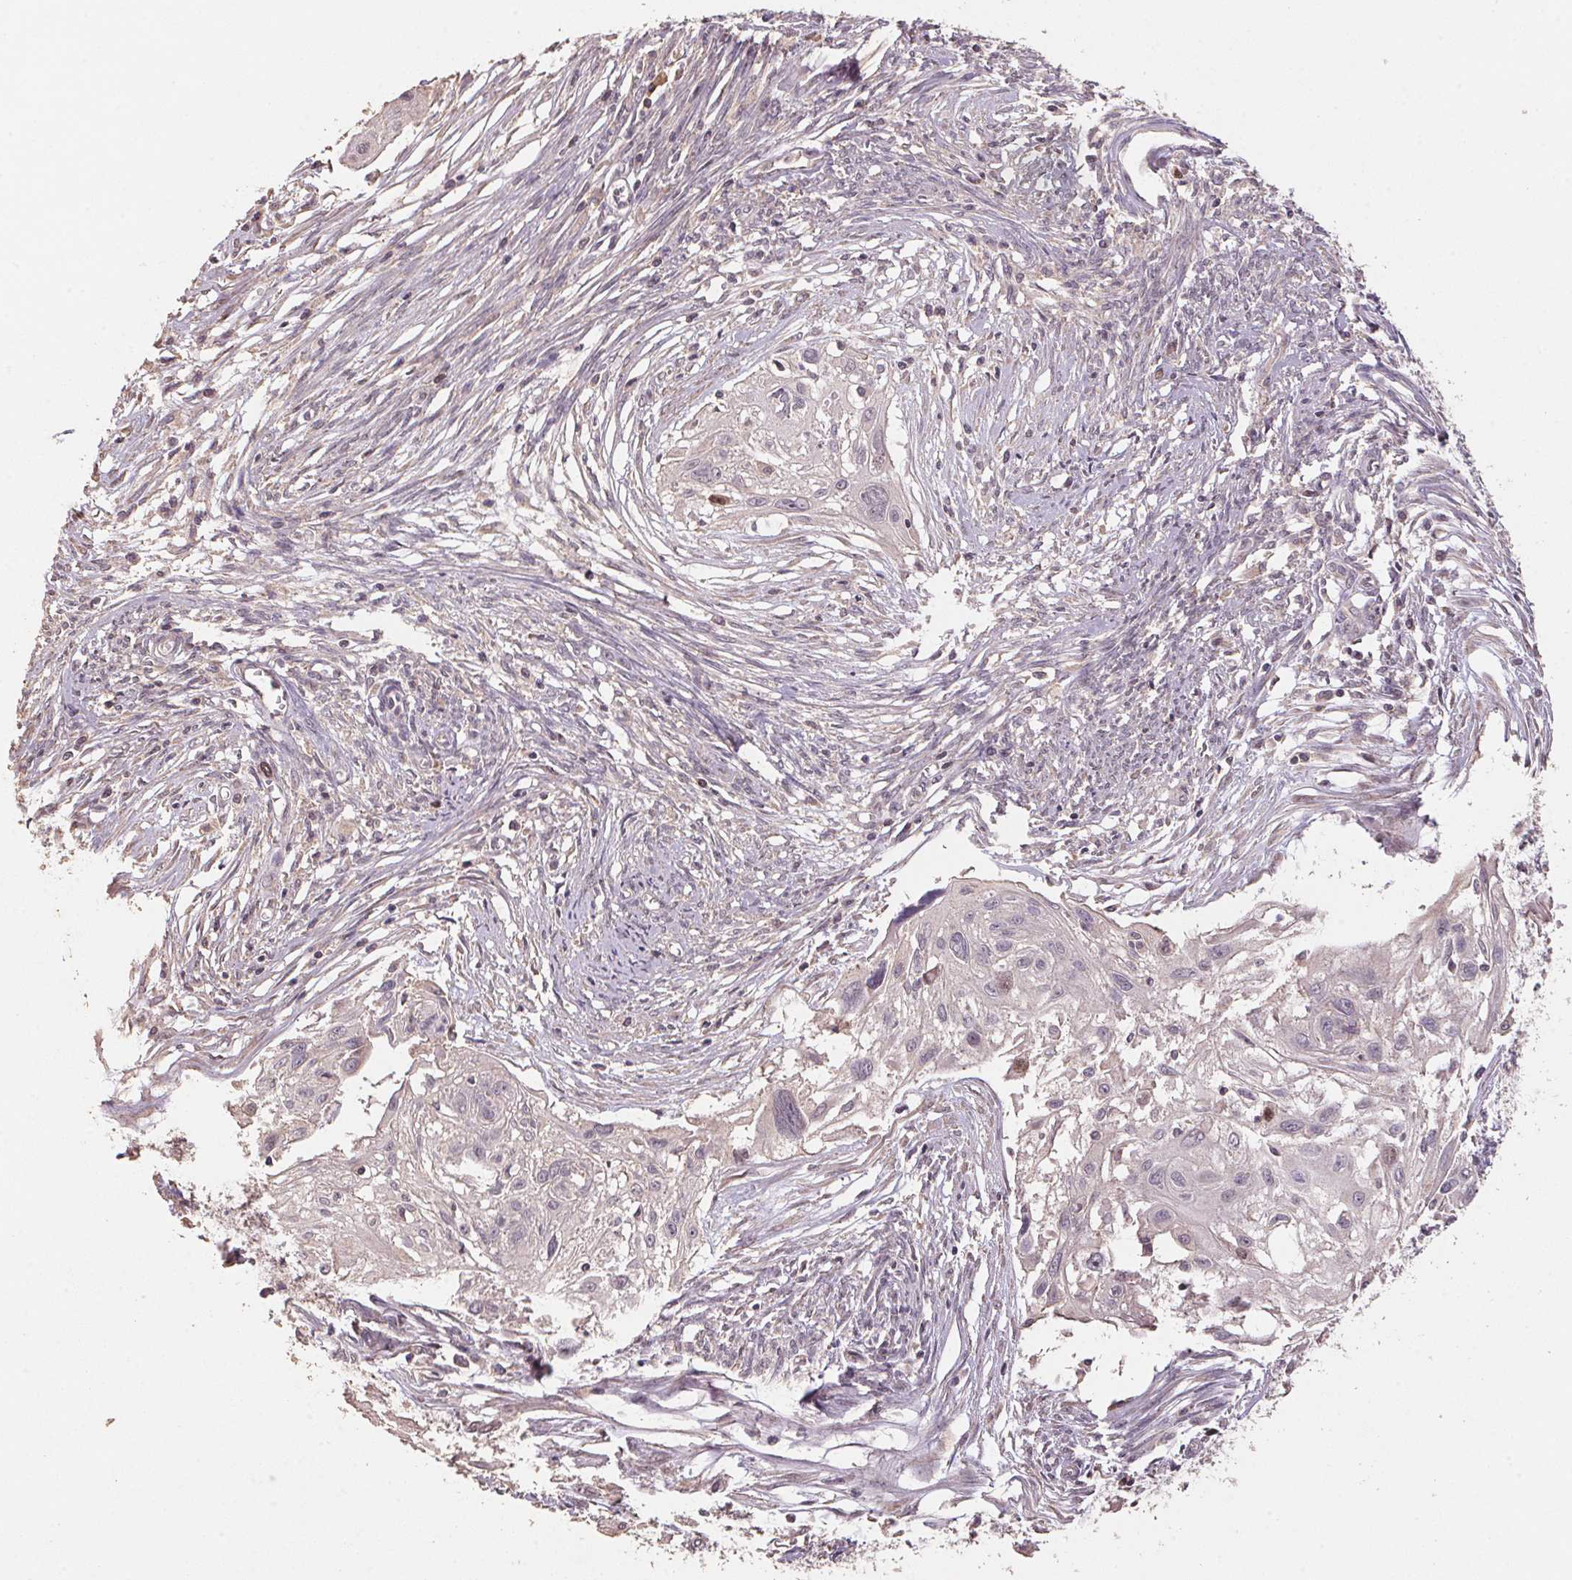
{"staining": {"intensity": "negative", "quantity": "none", "location": "none"}, "tissue": "cervical cancer", "cell_type": "Tumor cells", "image_type": "cancer", "snomed": [{"axis": "morphology", "description": "Squamous cell carcinoma, NOS"}, {"axis": "topography", "description": "Cervix"}], "caption": "This photomicrograph is of squamous cell carcinoma (cervical) stained with IHC to label a protein in brown with the nuclei are counter-stained blue. There is no staining in tumor cells.", "gene": "CENPF", "patient": {"sex": "female", "age": 49}}